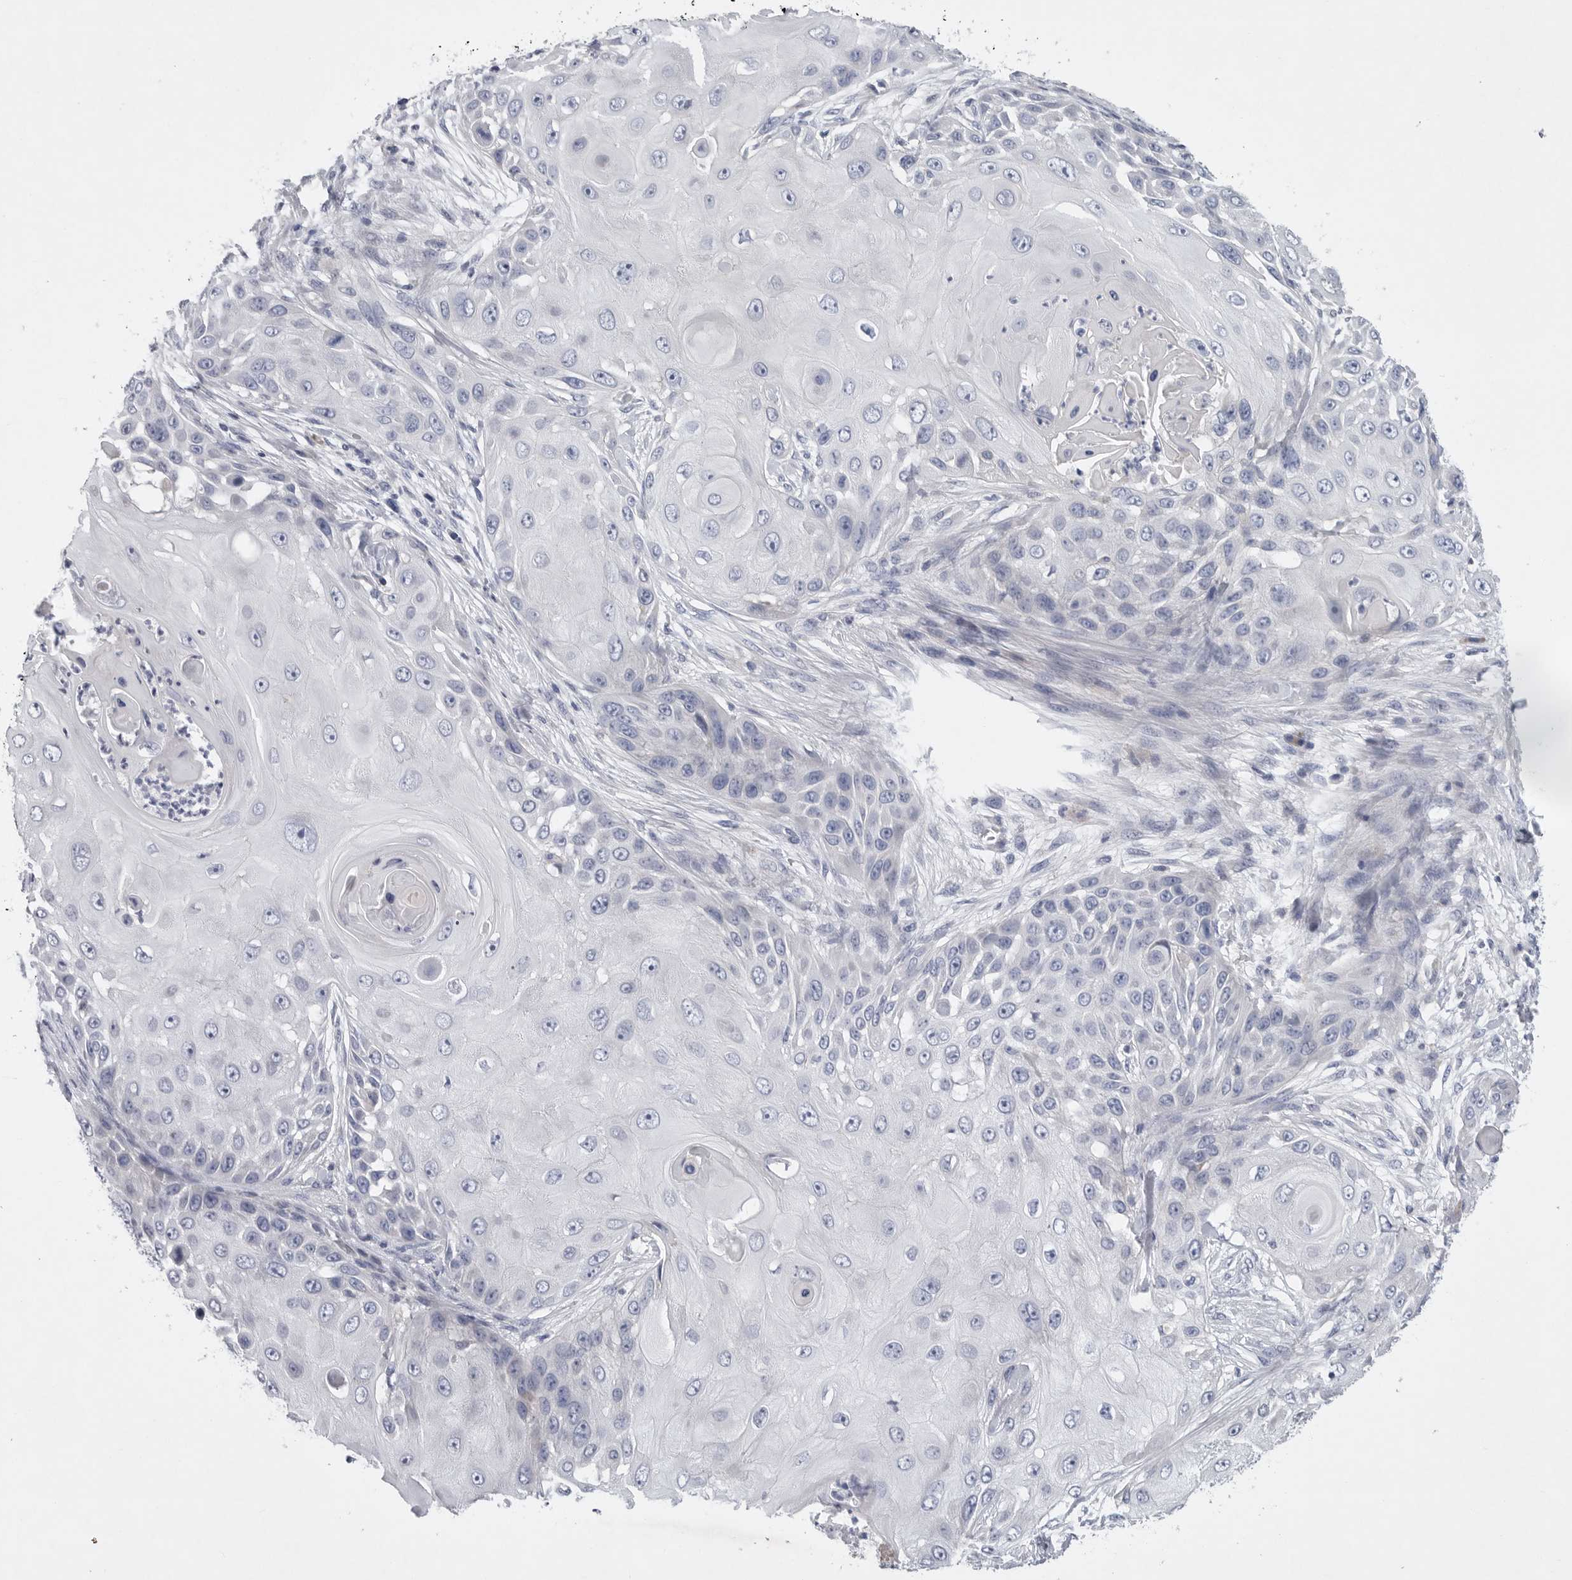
{"staining": {"intensity": "negative", "quantity": "none", "location": "none"}, "tissue": "skin cancer", "cell_type": "Tumor cells", "image_type": "cancer", "snomed": [{"axis": "morphology", "description": "Squamous cell carcinoma, NOS"}, {"axis": "topography", "description": "Skin"}], "caption": "Skin squamous cell carcinoma stained for a protein using immunohistochemistry displays no expression tumor cells.", "gene": "CAMK2B", "patient": {"sex": "female", "age": 44}}